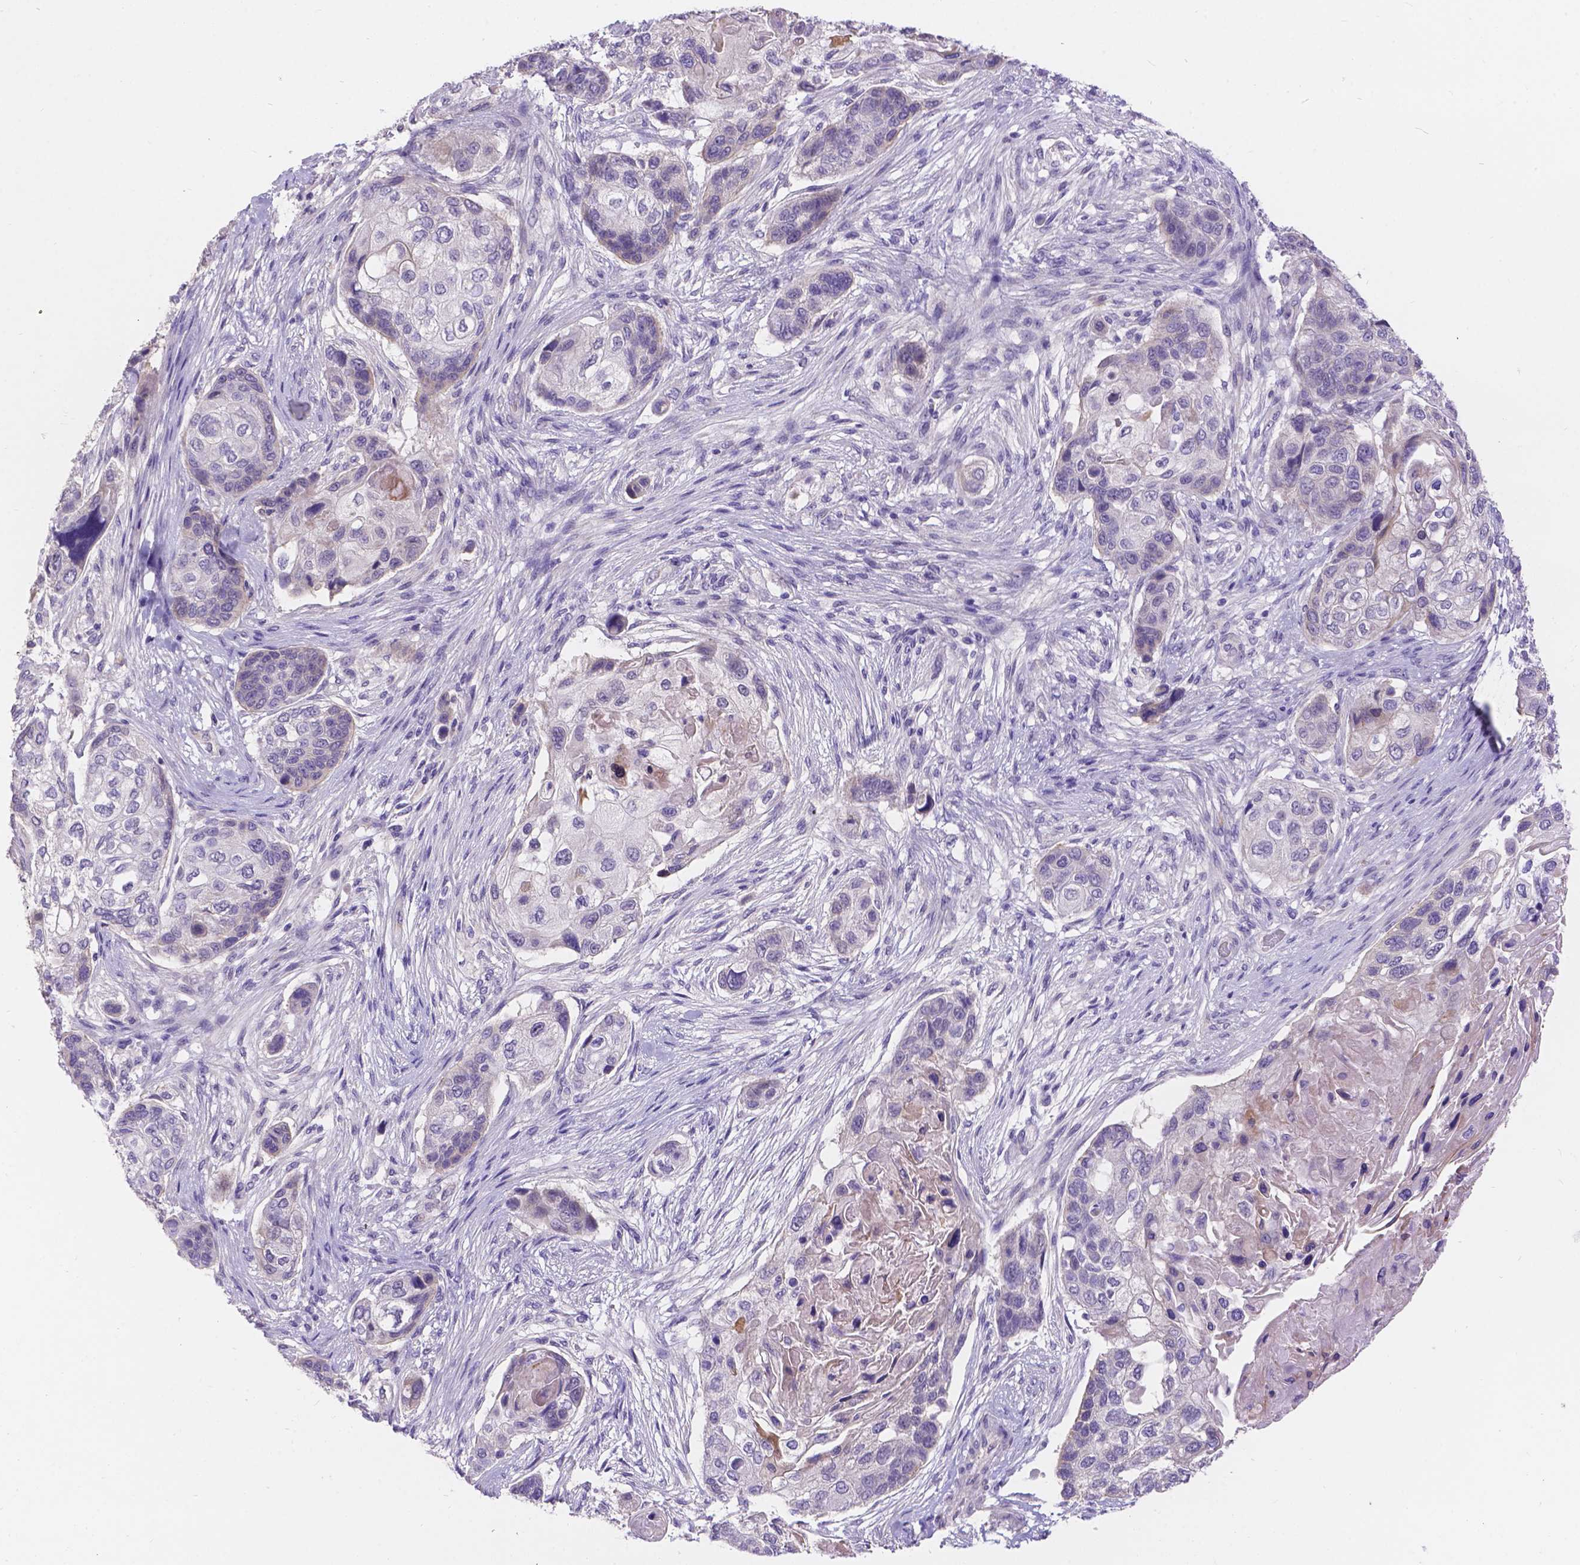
{"staining": {"intensity": "negative", "quantity": "none", "location": "none"}, "tissue": "lung cancer", "cell_type": "Tumor cells", "image_type": "cancer", "snomed": [{"axis": "morphology", "description": "Squamous cell carcinoma, NOS"}, {"axis": "topography", "description": "Lung"}], "caption": "Immunohistochemical staining of squamous cell carcinoma (lung) shows no significant expression in tumor cells.", "gene": "DLEC1", "patient": {"sex": "male", "age": 69}}